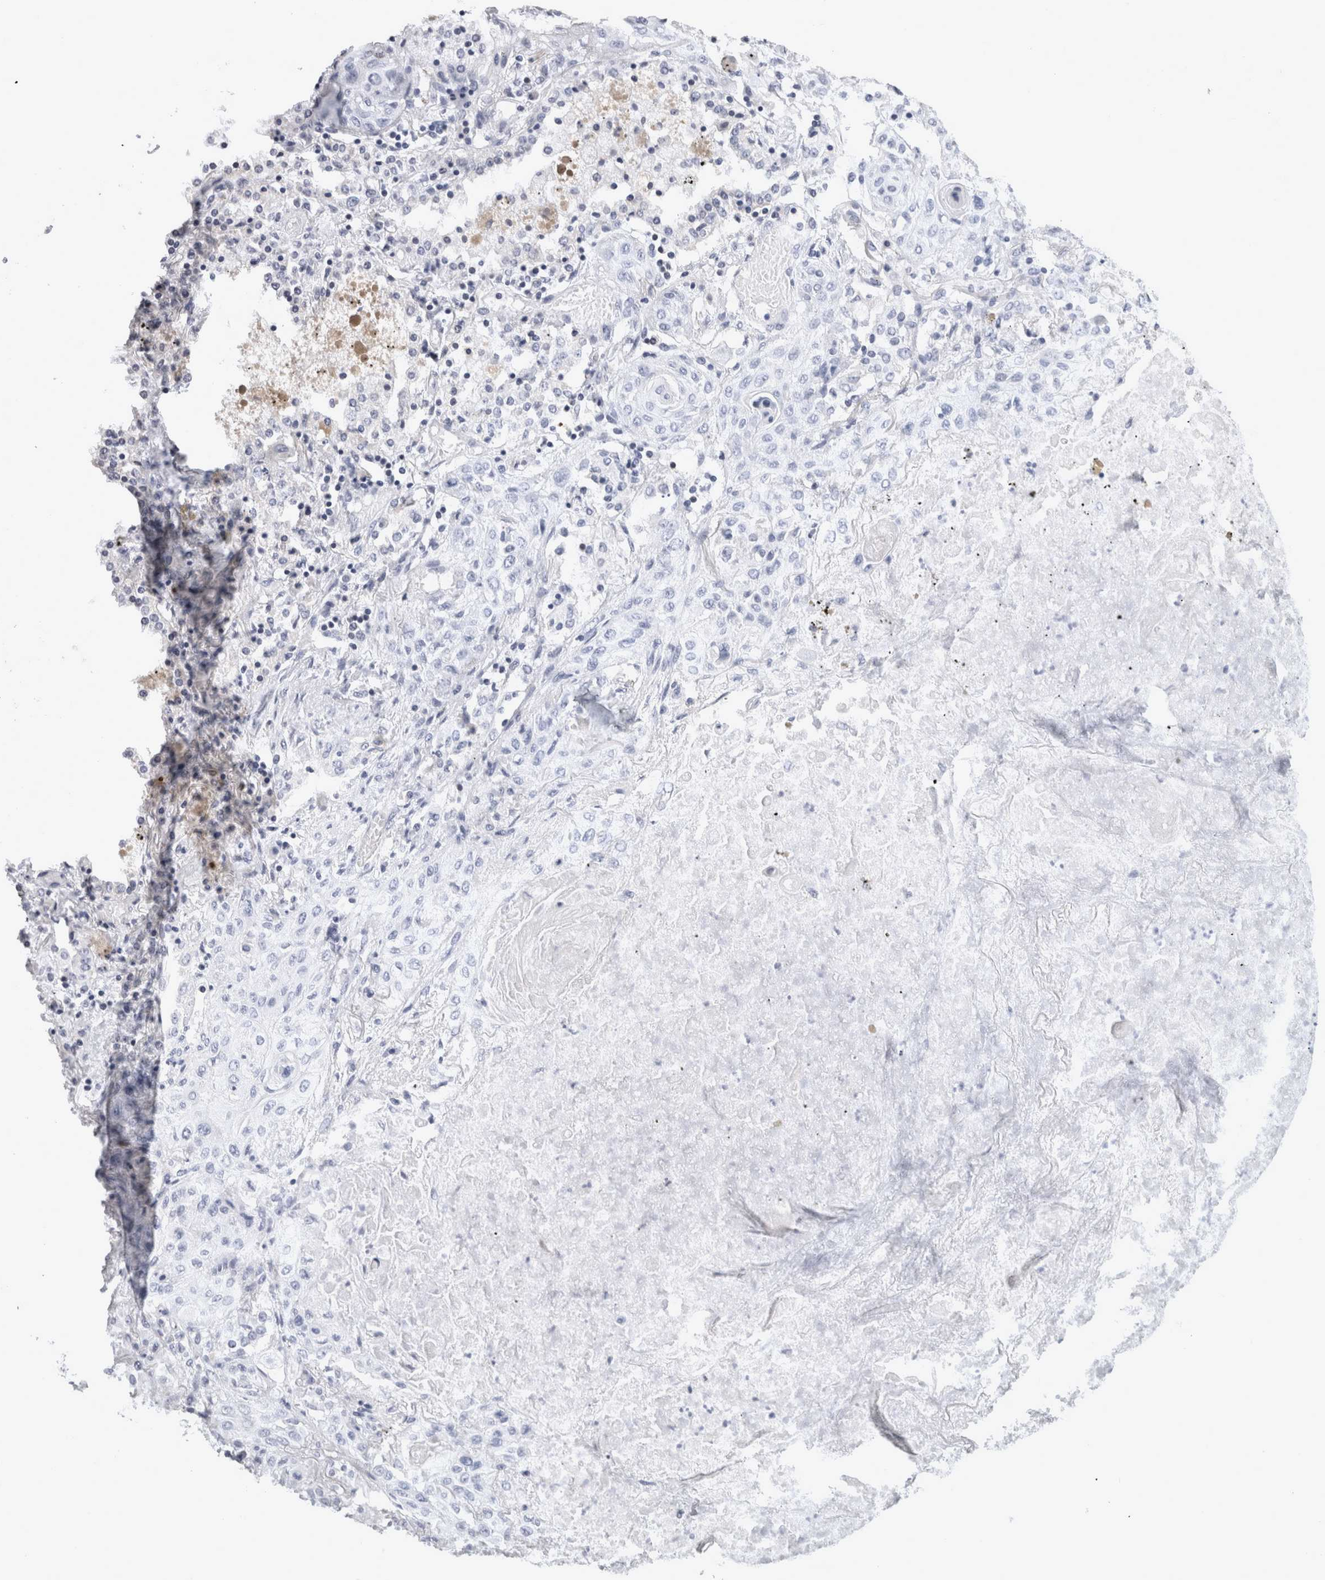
{"staining": {"intensity": "negative", "quantity": "none", "location": "none"}, "tissue": "lung cancer", "cell_type": "Tumor cells", "image_type": "cancer", "snomed": [{"axis": "morphology", "description": "Squamous cell carcinoma, NOS"}, {"axis": "topography", "description": "Lung"}], "caption": "Immunohistochemistry photomicrograph of lung cancer stained for a protein (brown), which shows no positivity in tumor cells.", "gene": "TCAP", "patient": {"sex": "female", "age": 47}}